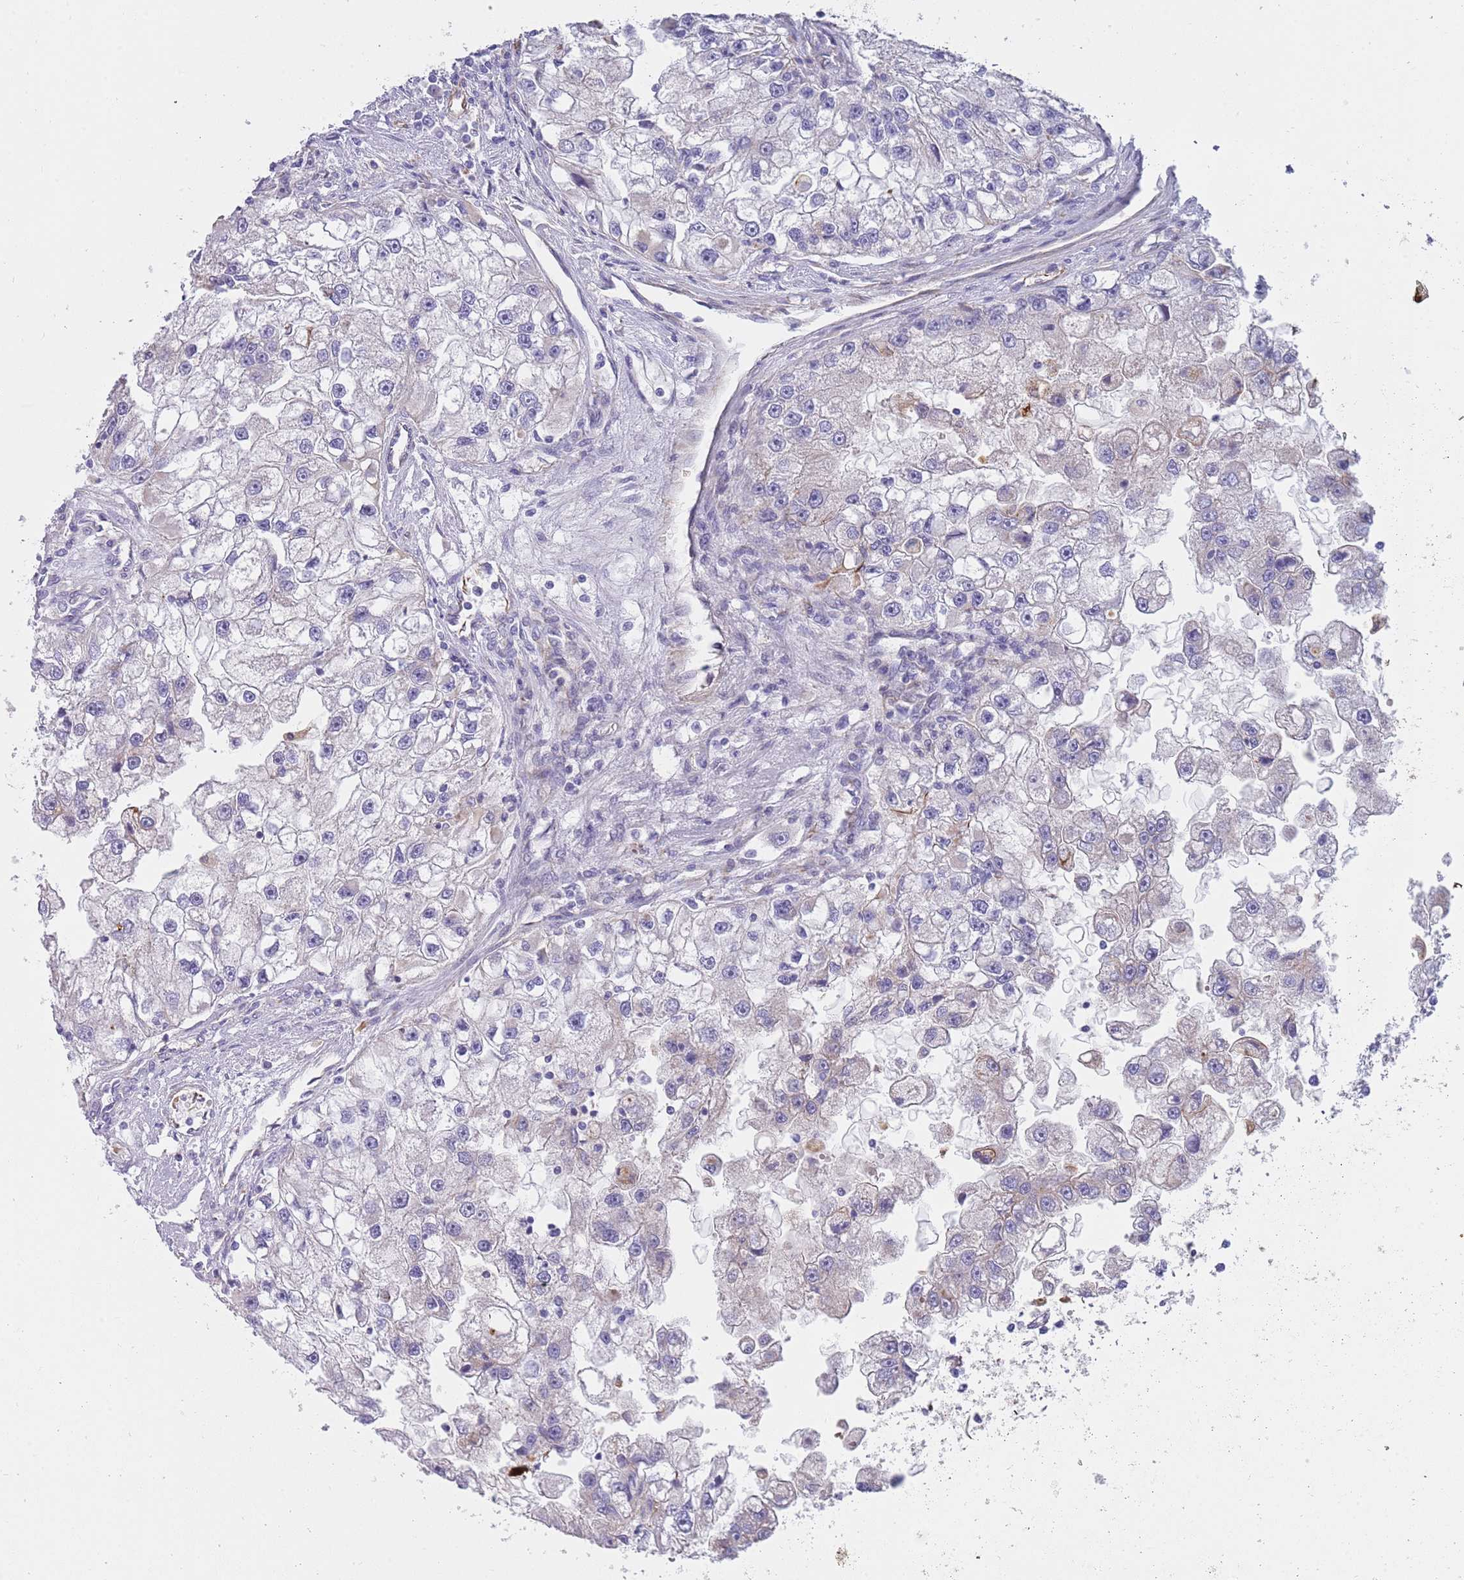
{"staining": {"intensity": "negative", "quantity": "none", "location": "none"}, "tissue": "renal cancer", "cell_type": "Tumor cells", "image_type": "cancer", "snomed": [{"axis": "morphology", "description": "Adenocarcinoma, NOS"}, {"axis": "topography", "description": "Kidney"}], "caption": "A micrograph of human renal cancer (adenocarcinoma) is negative for staining in tumor cells.", "gene": "MOGAT1", "patient": {"sex": "male", "age": 63}}